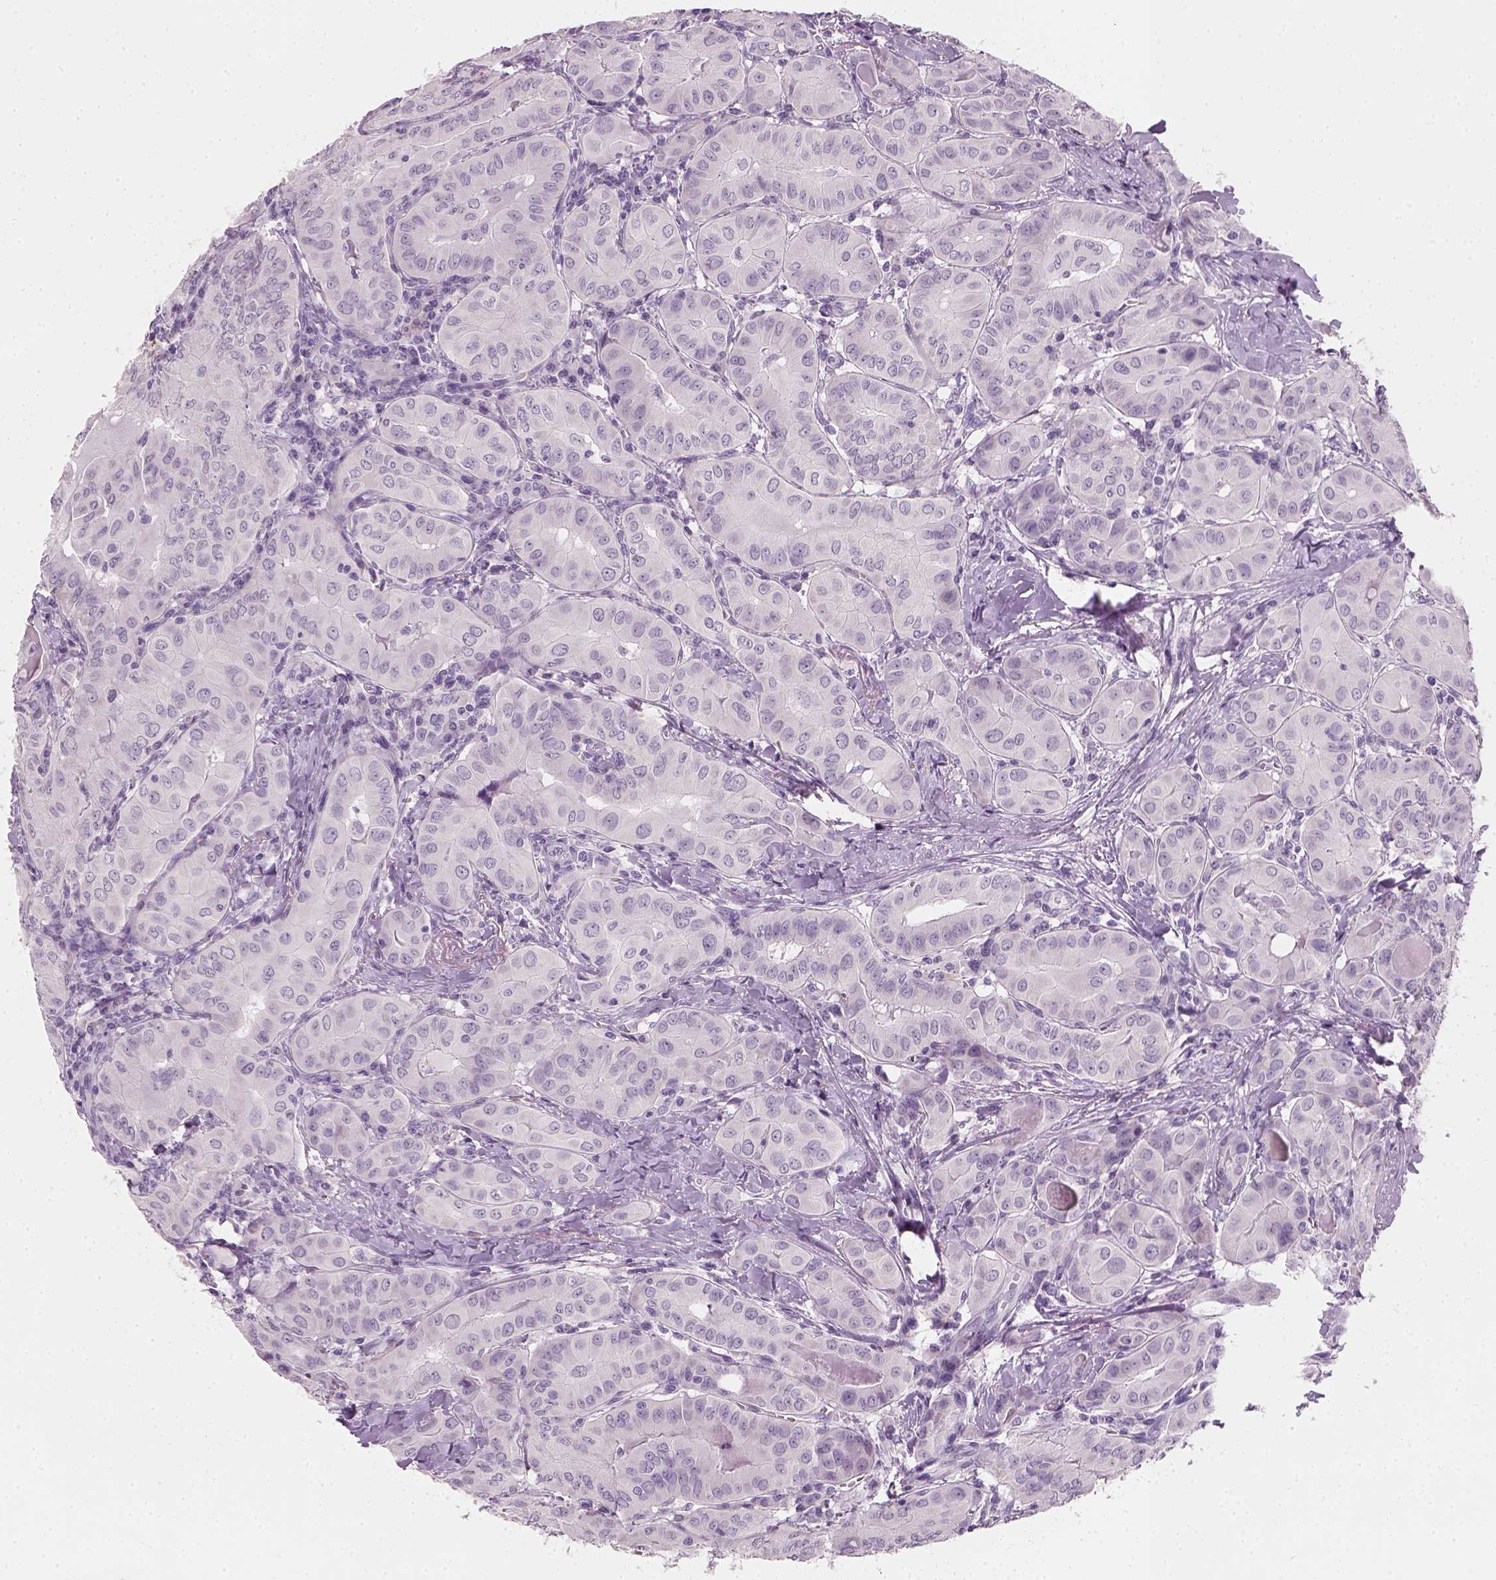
{"staining": {"intensity": "negative", "quantity": "none", "location": "none"}, "tissue": "thyroid cancer", "cell_type": "Tumor cells", "image_type": "cancer", "snomed": [{"axis": "morphology", "description": "Papillary adenocarcinoma, NOS"}, {"axis": "topography", "description": "Thyroid gland"}], "caption": "A high-resolution image shows immunohistochemistry (IHC) staining of thyroid cancer, which shows no significant expression in tumor cells.", "gene": "TH", "patient": {"sex": "female", "age": 37}}